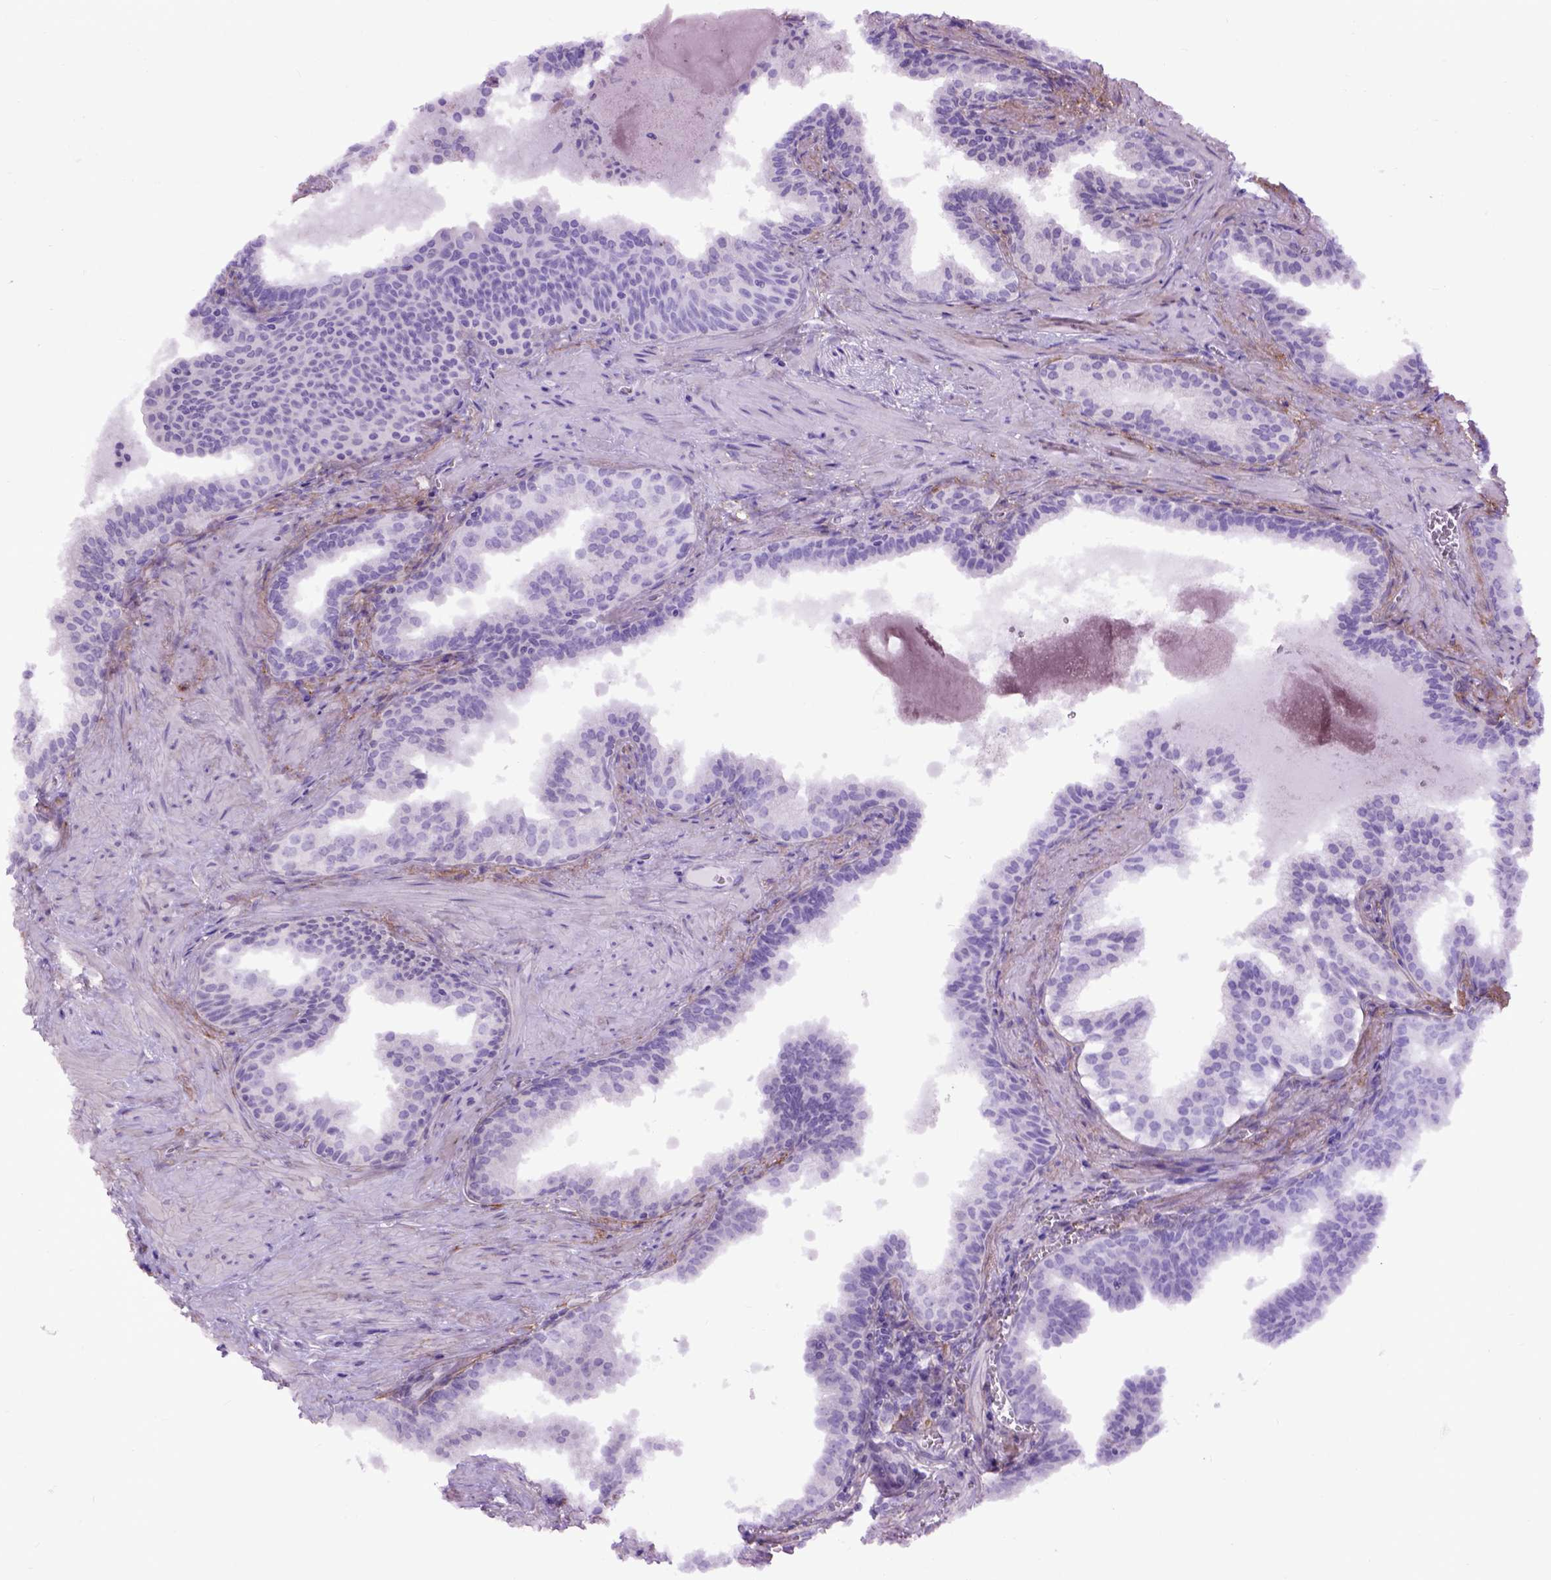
{"staining": {"intensity": "negative", "quantity": "none", "location": "none"}, "tissue": "prostate cancer", "cell_type": "Tumor cells", "image_type": "cancer", "snomed": [{"axis": "morphology", "description": "Adenocarcinoma, High grade"}, {"axis": "topography", "description": "Prostate"}], "caption": "Immunohistochemistry image of neoplastic tissue: prostate cancer stained with DAB (3,3'-diaminobenzidine) reveals no significant protein expression in tumor cells.", "gene": "EMILIN3", "patient": {"sex": "male", "age": 68}}